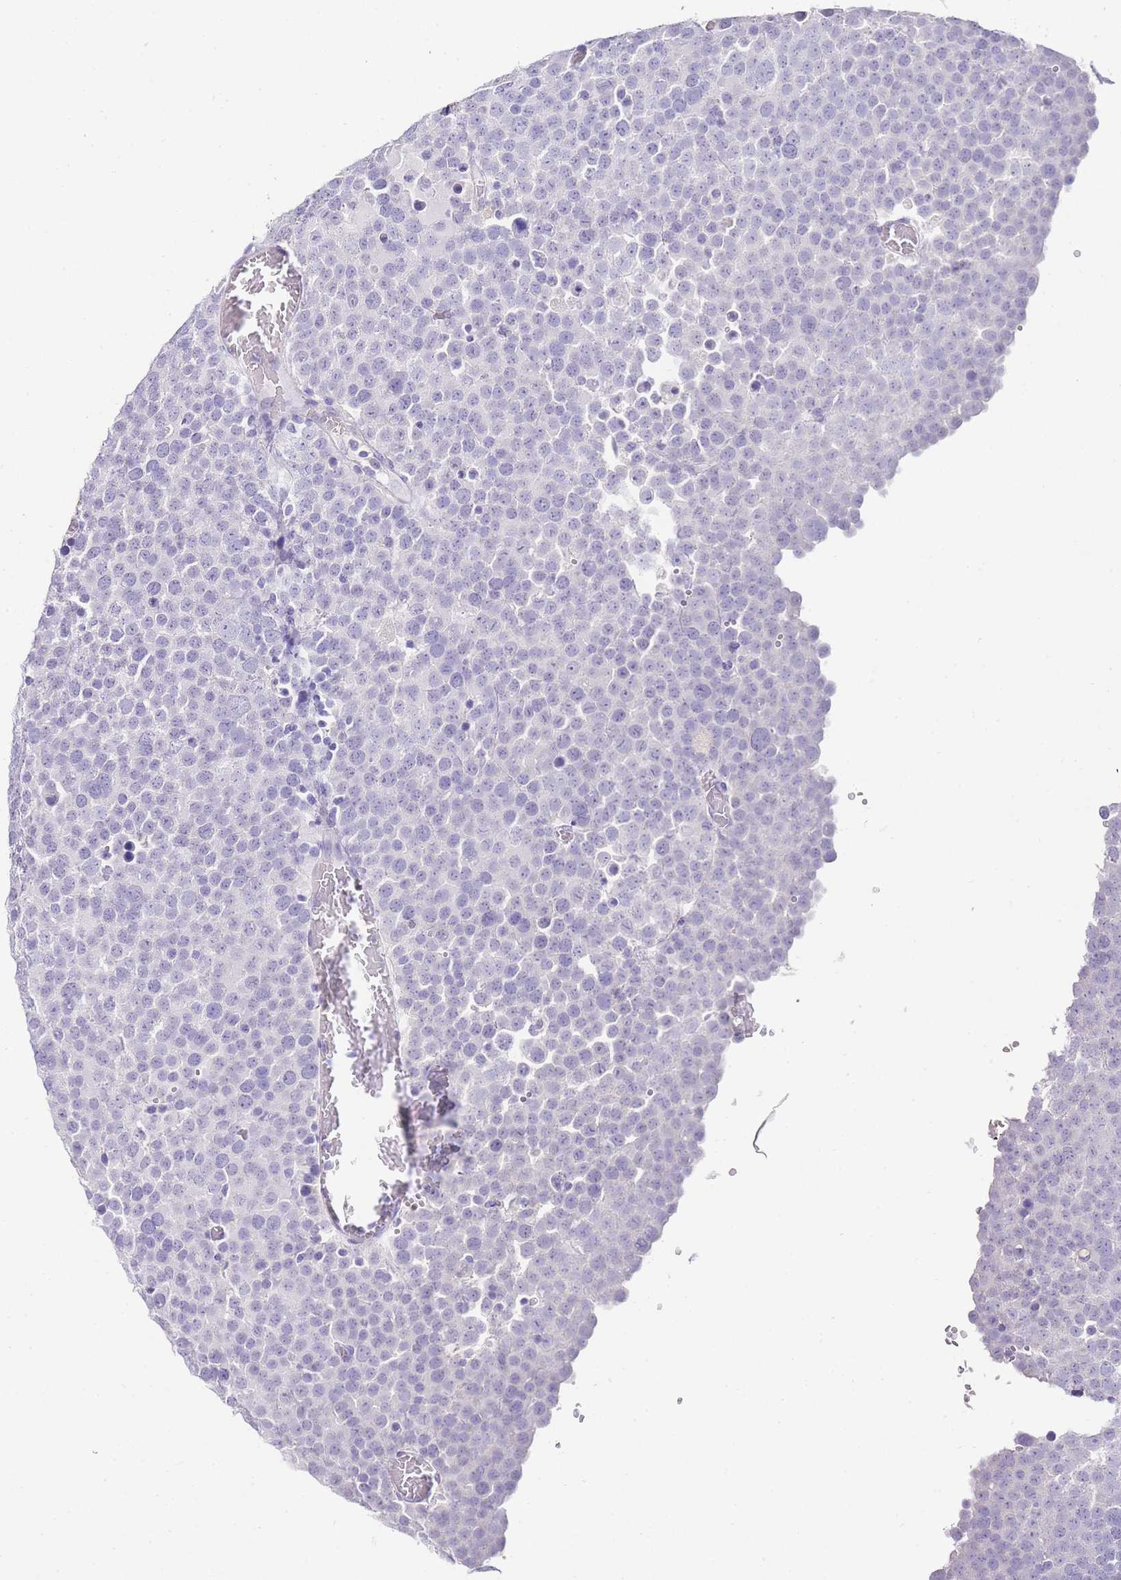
{"staining": {"intensity": "negative", "quantity": "none", "location": "none"}, "tissue": "testis cancer", "cell_type": "Tumor cells", "image_type": "cancer", "snomed": [{"axis": "morphology", "description": "Normal tissue, NOS"}, {"axis": "morphology", "description": "Seminoma, NOS"}, {"axis": "topography", "description": "Testis"}], "caption": "Histopathology image shows no significant protein expression in tumor cells of testis seminoma. Brightfield microscopy of IHC stained with DAB (3,3'-diaminobenzidine) (brown) and hematoxylin (blue), captured at high magnification.", "gene": "DPP4", "patient": {"sex": "male", "age": 71}}